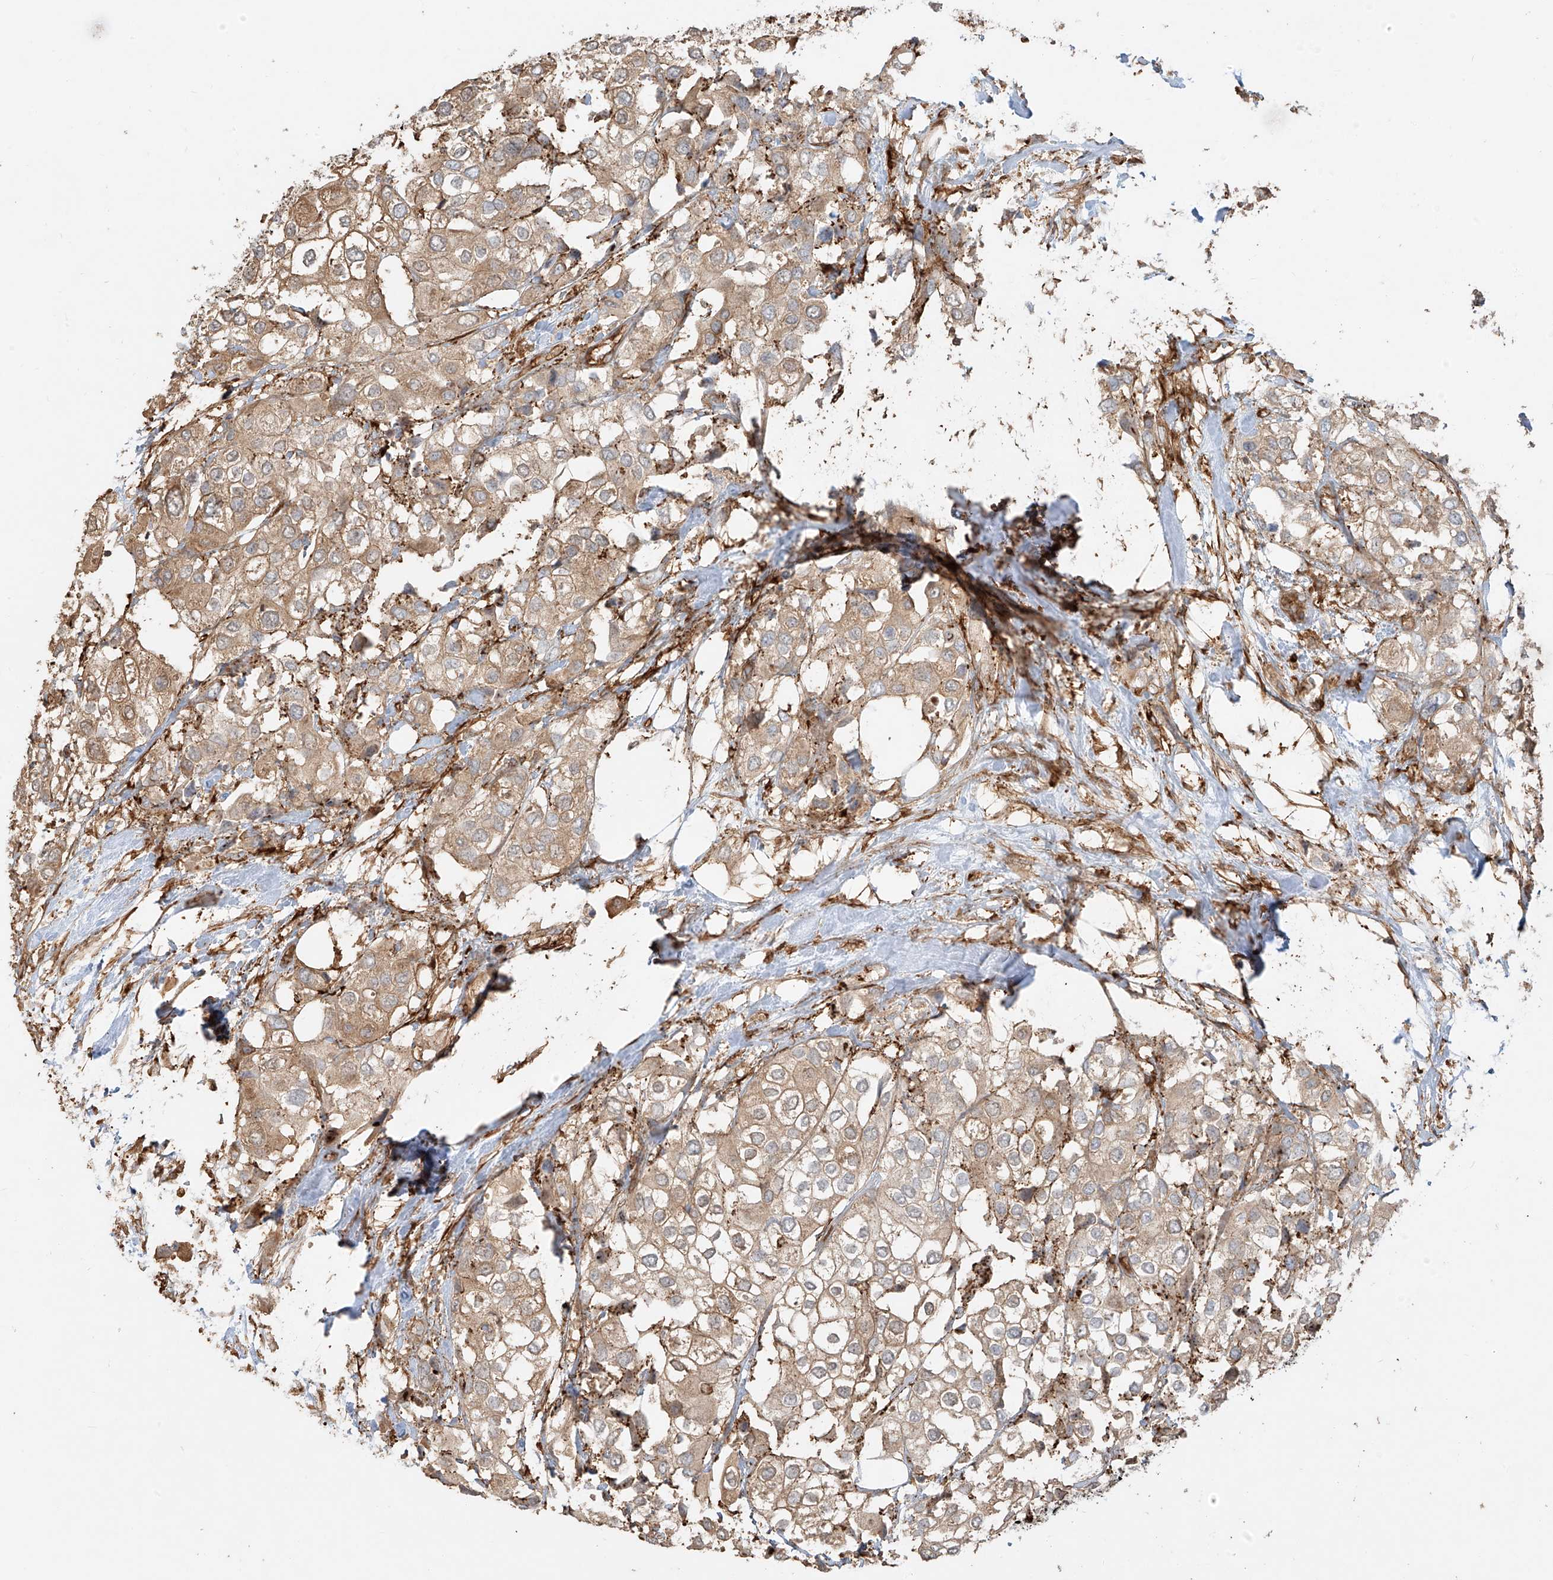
{"staining": {"intensity": "moderate", "quantity": ">75%", "location": "cytoplasmic/membranous"}, "tissue": "urothelial cancer", "cell_type": "Tumor cells", "image_type": "cancer", "snomed": [{"axis": "morphology", "description": "Urothelial carcinoma, High grade"}, {"axis": "topography", "description": "Urinary bladder"}], "caption": "Immunohistochemical staining of urothelial carcinoma (high-grade) displays medium levels of moderate cytoplasmic/membranous protein expression in about >75% of tumor cells. Nuclei are stained in blue.", "gene": "SNX9", "patient": {"sex": "male", "age": 64}}